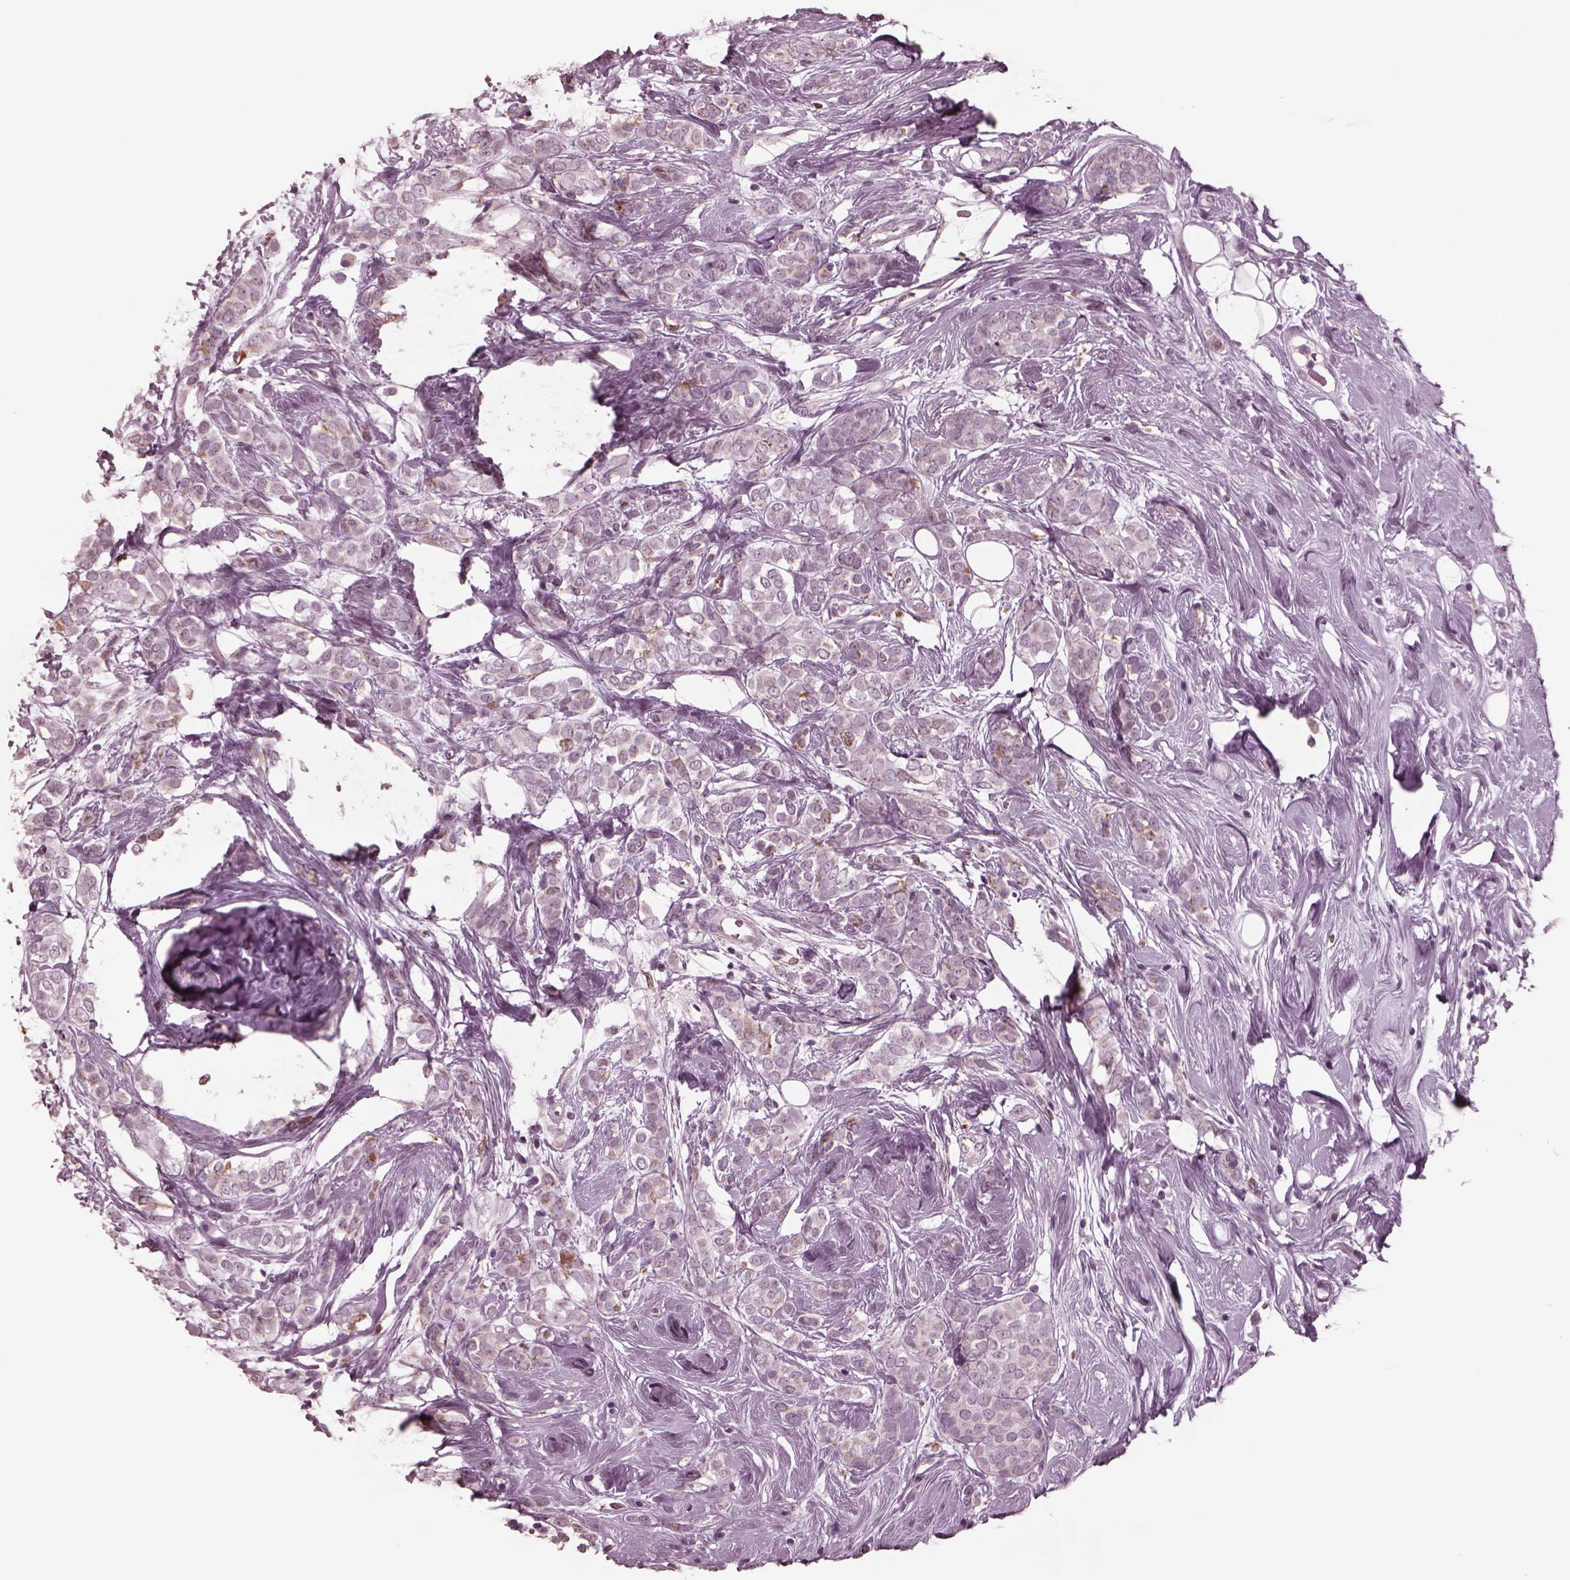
{"staining": {"intensity": "weak", "quantity": "<25%", "location": "cytoplasmic/membranous"}, "tissue": "breast cancer", "cell_type": "Tumor cells", "image_type": "cancer", "snomed": [{"axis": "morphology", "description": "Lobular carcinoma"}, {"axis": "topography", "description": "Breast"}], "caption": "Breast cancer (lobular carcinoma) was stained to show a protein in brown. There is no significant staining in tumor cells. Nuclei are stained in blue.", "gene": "CELSR3", "patient": {"sex": "female", "age": 49}}